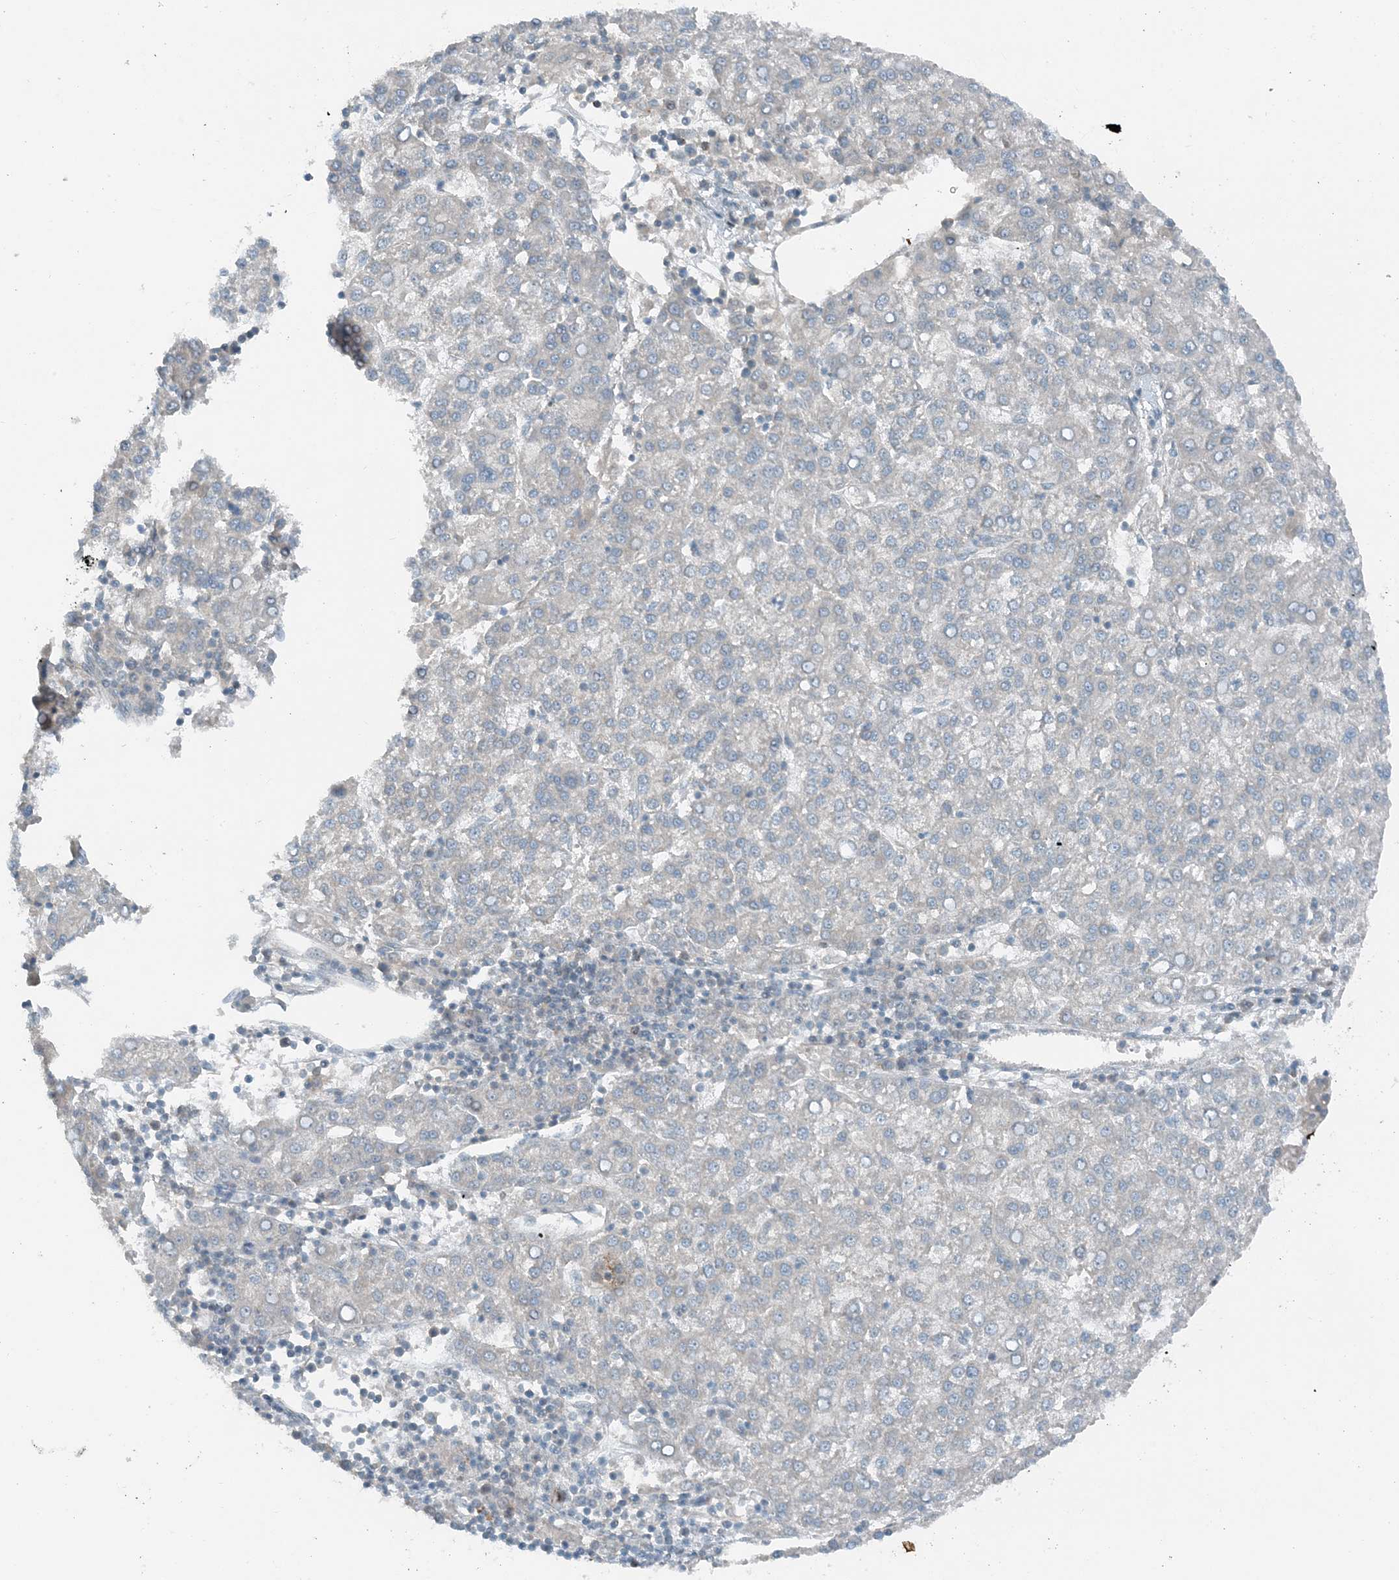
{"staining": {"intensity": "negative", "quantity": "none", "location": "none"}, "tissue": "liver cancer", "cell_type": "Tumor cells", "image_type": "cancer", "snomed": [{"axis": "morphology", "description": "Carcinoma, Hepatocellular, NOS"}, {"axis": "topography", "description": "Liver"}], "caption": "High magnification brightfield microscopy of liver hepatocellular carcinoma stained with DAB (3,3'-diaminobenzidine) (brown) and counterstained with hematoxylin (blue): tumor cells show no significant expression.", "gene": "MITD1", "patient": {"sex": "female", "age": 58}}